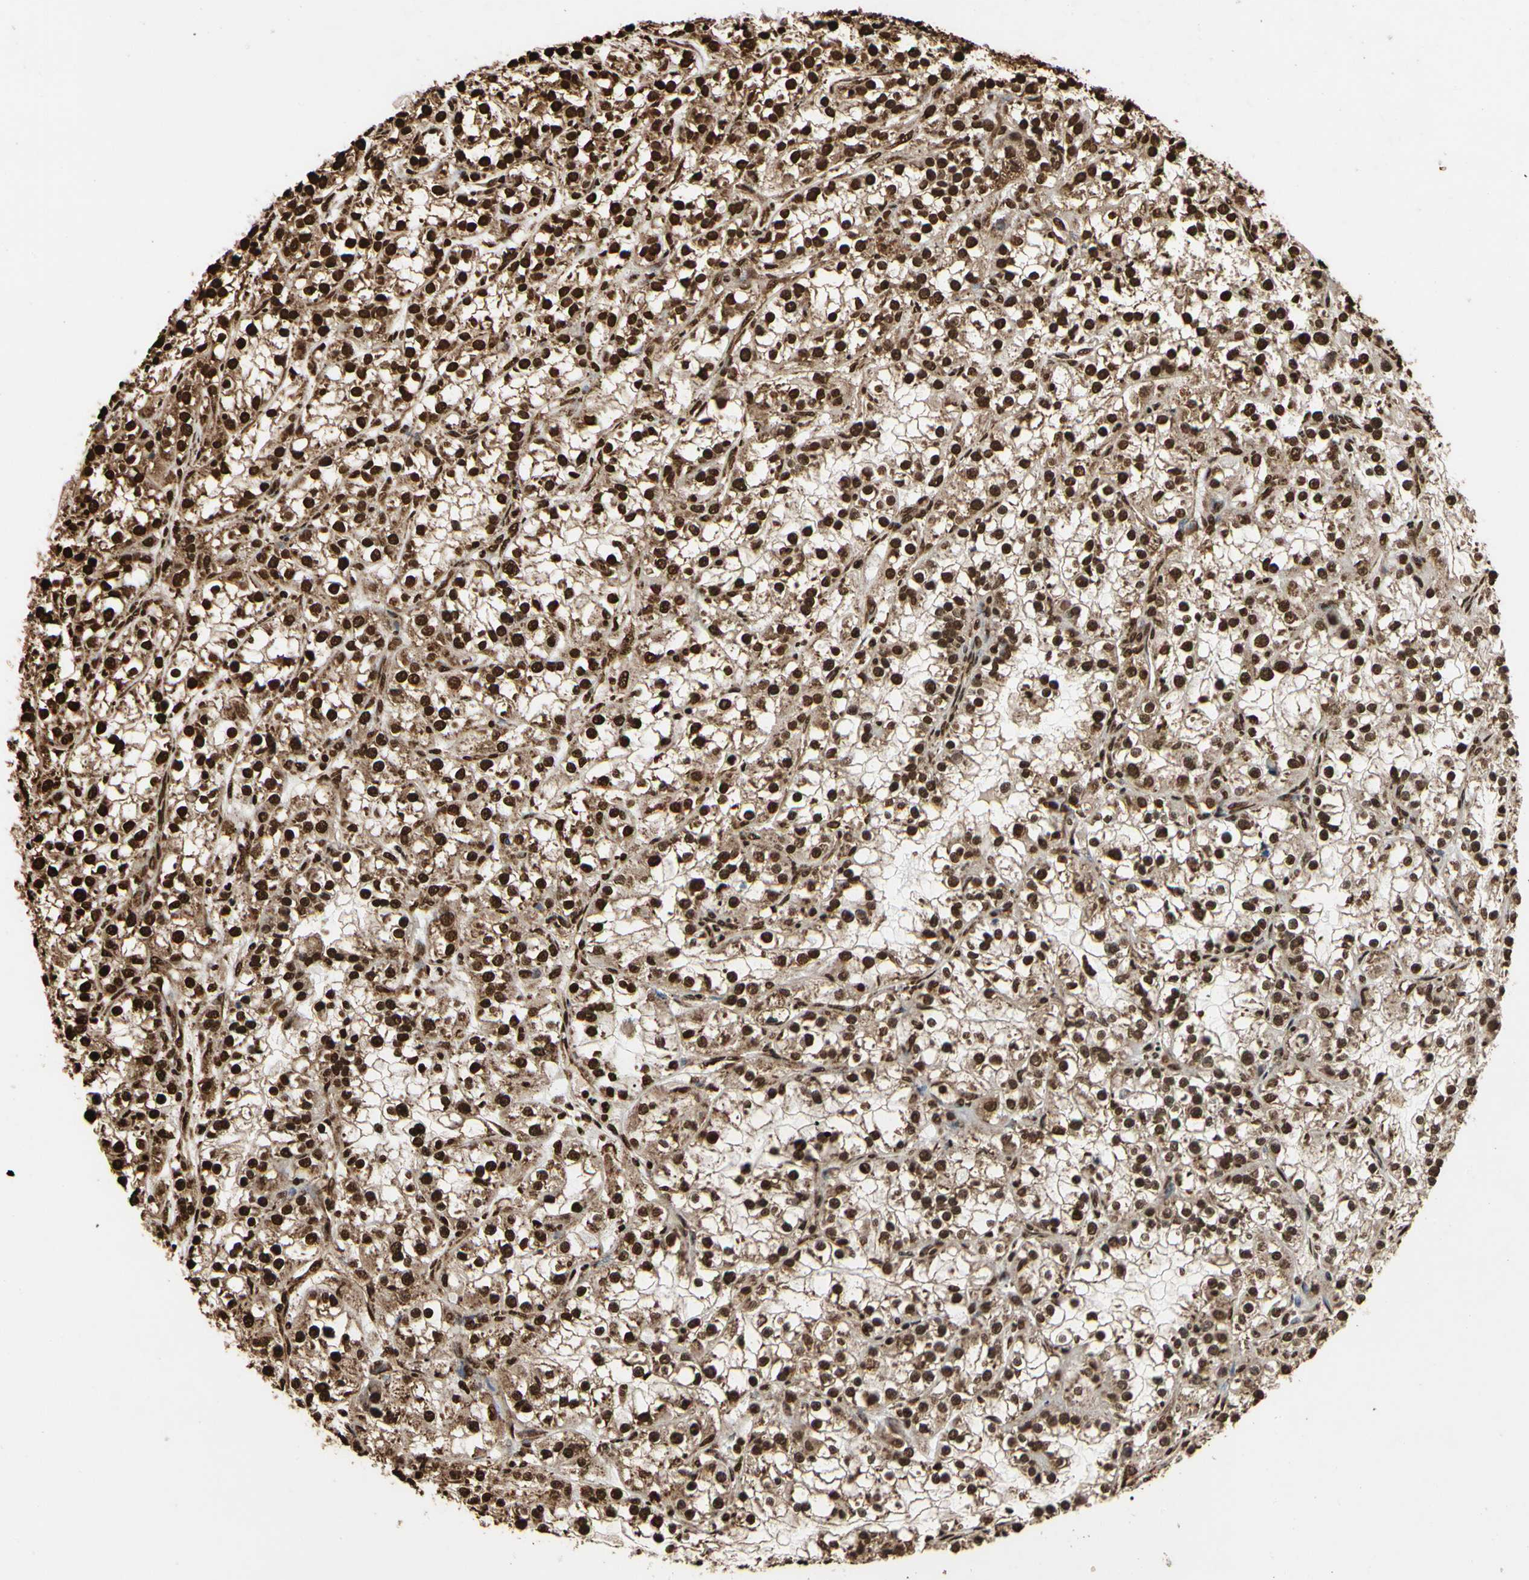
{"staining": {"intensity": "strong", "quantity": ">75%", "location": "cytoplasmic/membranous,nuclear"}, "tissue": "renal cancer", "cell_type": "Tumor cells", "image_type": "cancer", "snomed": [{"axis": "morphology", "description": "Adenocarcinoma, NOS"}, {"axis": "topography", "description": "Kidney"}], "caption": "Human renal adenocarcinoma stained with a brown dye shows strong cytoplasmic/membranous and nuclear positive positivity in about >75% of tumor cells.", "gene": "HNRNPK", "patient": {"sex": "female", "age": 52}}